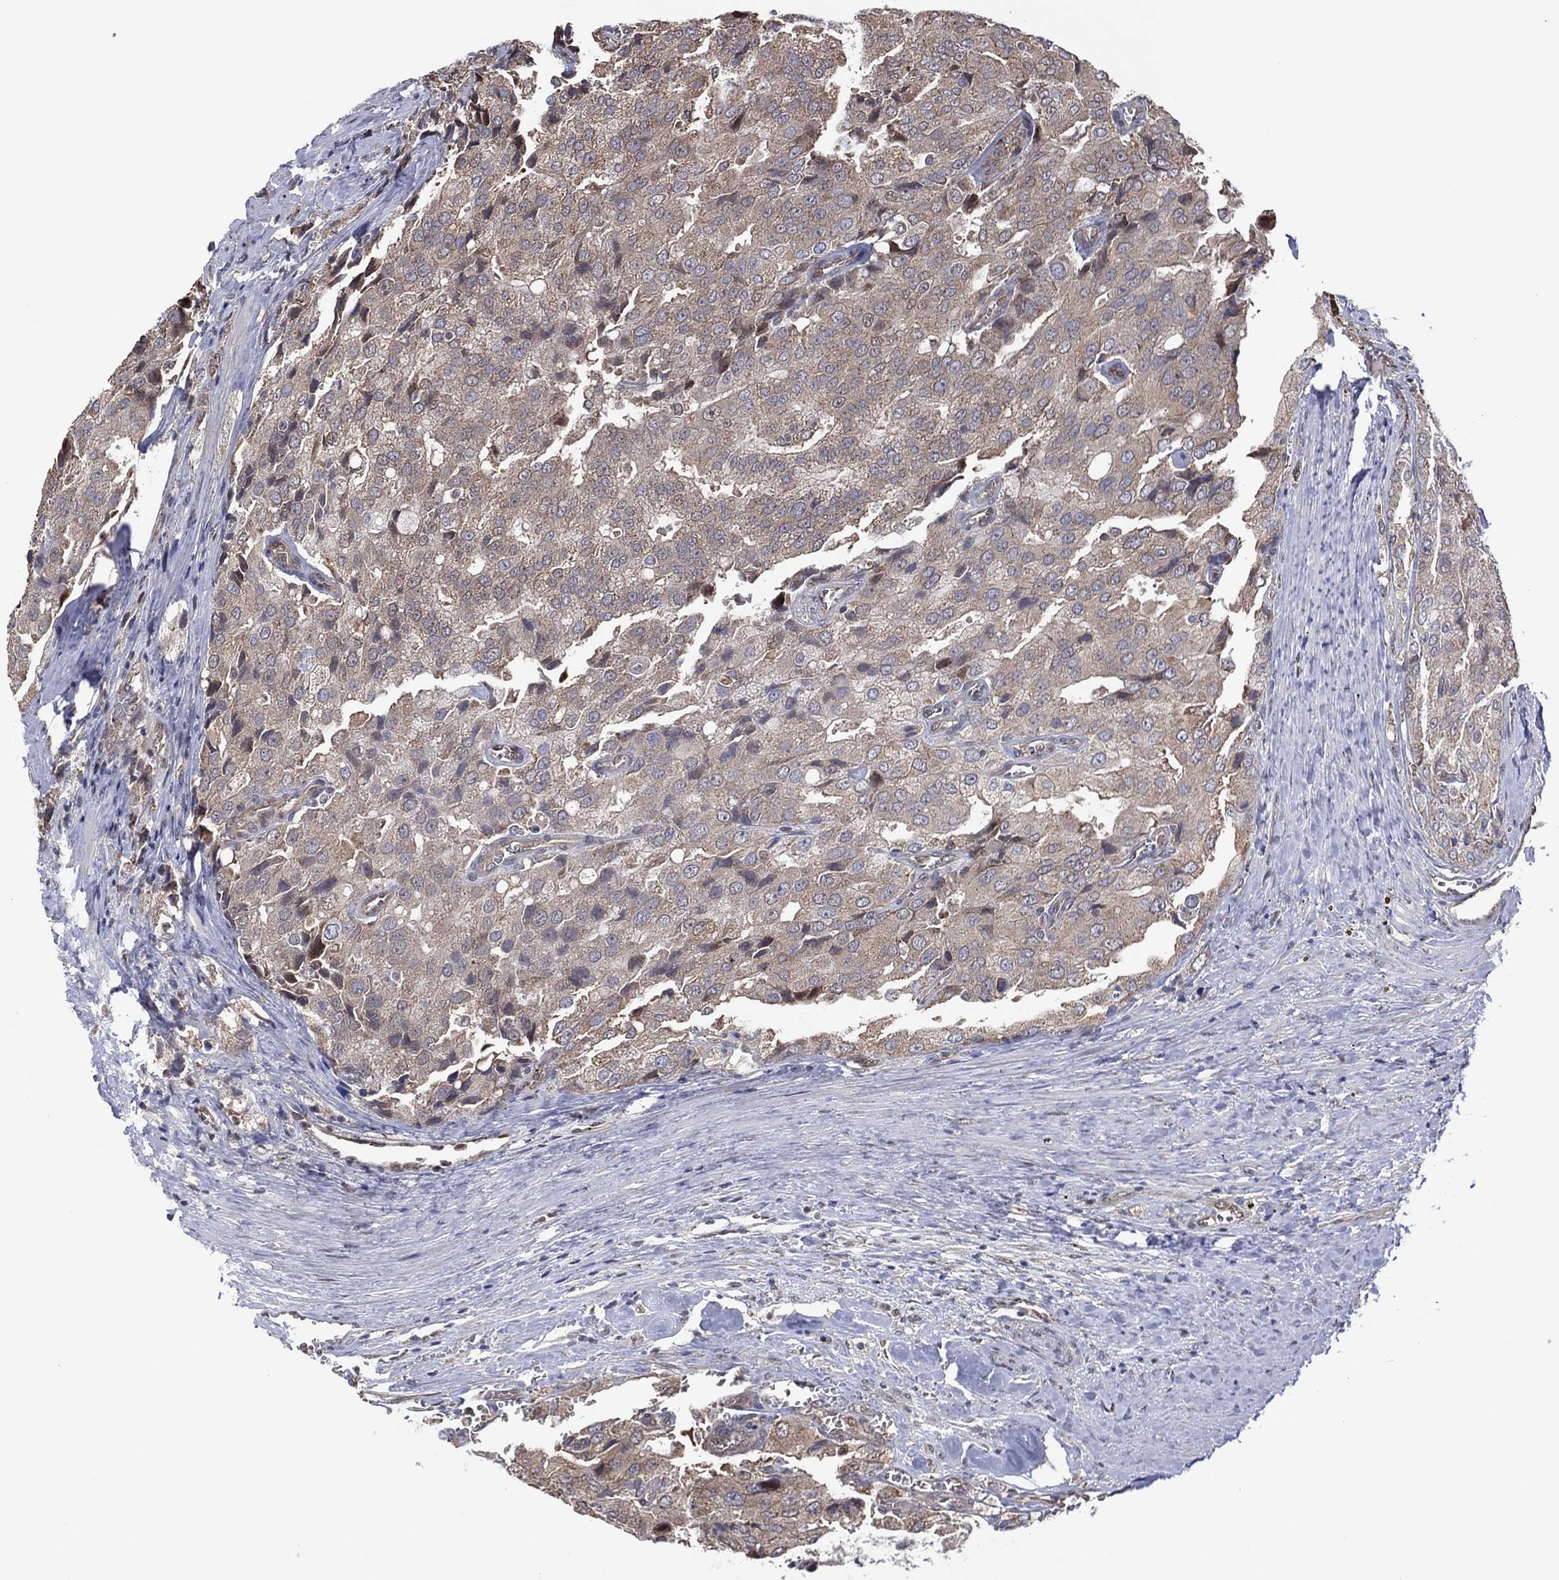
{"staining": {"intensity": "negative", "quantity": "none", "location": "none"}, "tissue": "prostate cancer", "cell_type": "Tumor cells", "image_type": "cancer", "snomed": [{"axis": "morphology", "description": "Adenocarcinoma, NOS"}, {"axis": "topography", "description": "Prostate and seminal vesicle, NOS"}, {"axis": "topography", "description": "Prostate"}], "caption": "Photomicrograph shows no protein positivity in tumor cells of adenocarcinoma (prostate) tissue.", "gene": "PIDD1", "patient": {"sex": "male", "age": 67}}